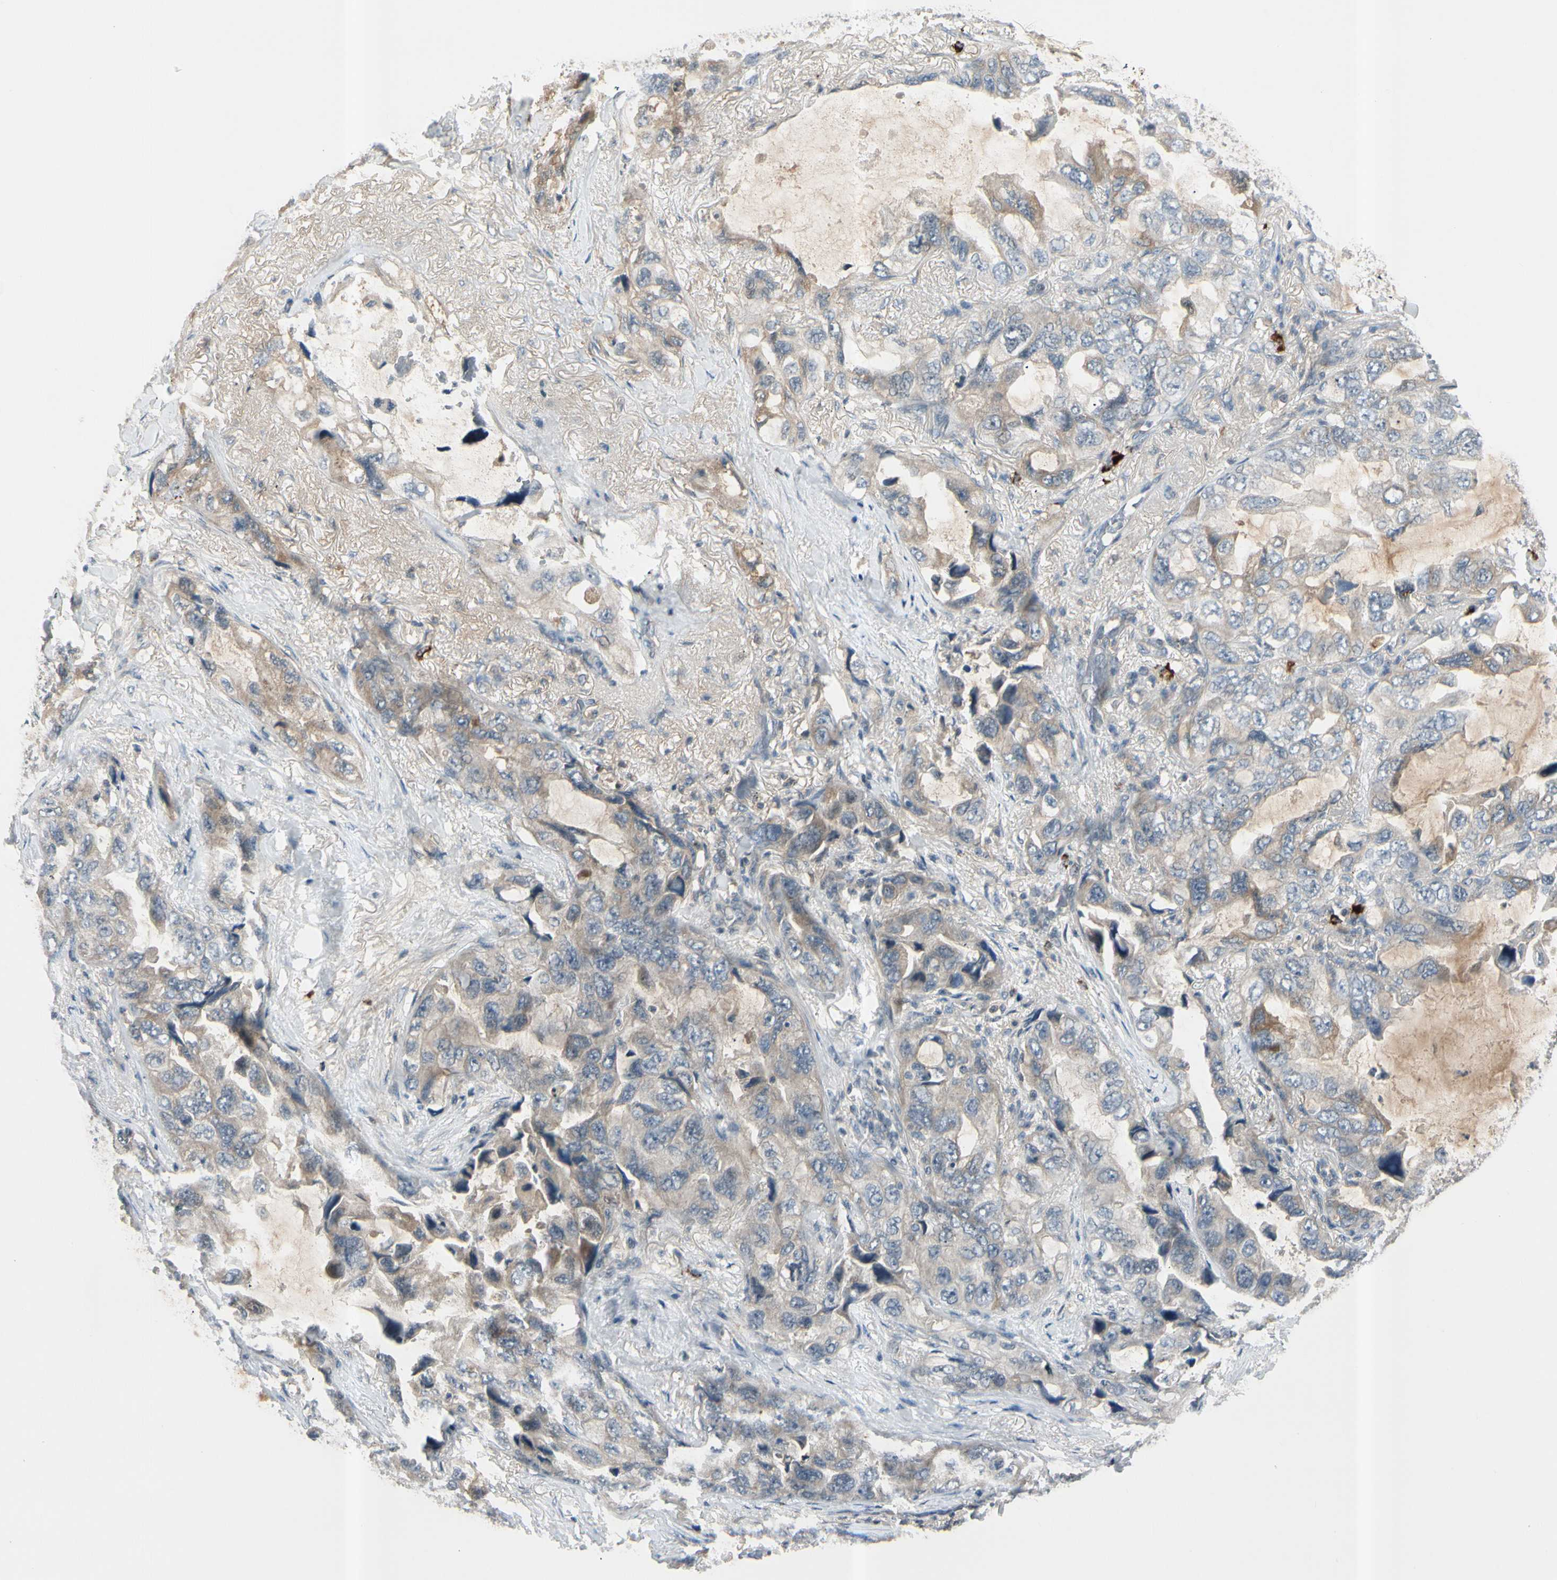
{"staining": {"intensity": "moderate", "quantity": "25%-75%", "location": "cytoplasmic/membranous"}, "tissue": "lung cancer", "cell_type": "Tumor cells", "image_type": "cancer", "snomed": [{"axis": "morphology", "description": "Squamous cell carcinoma, NOS"}, {"axis": "topography", "description": "Lung"}], "caption": "This is a histology image of immunohistochemistry (IHC) staining of lung cancer (squamous cell carcinoma), which shows moderate staining in the cytoplasmic/membranous of tumor cells.", "gene": "ICAM5", "patient": {"sex": "female", "age": 73}}